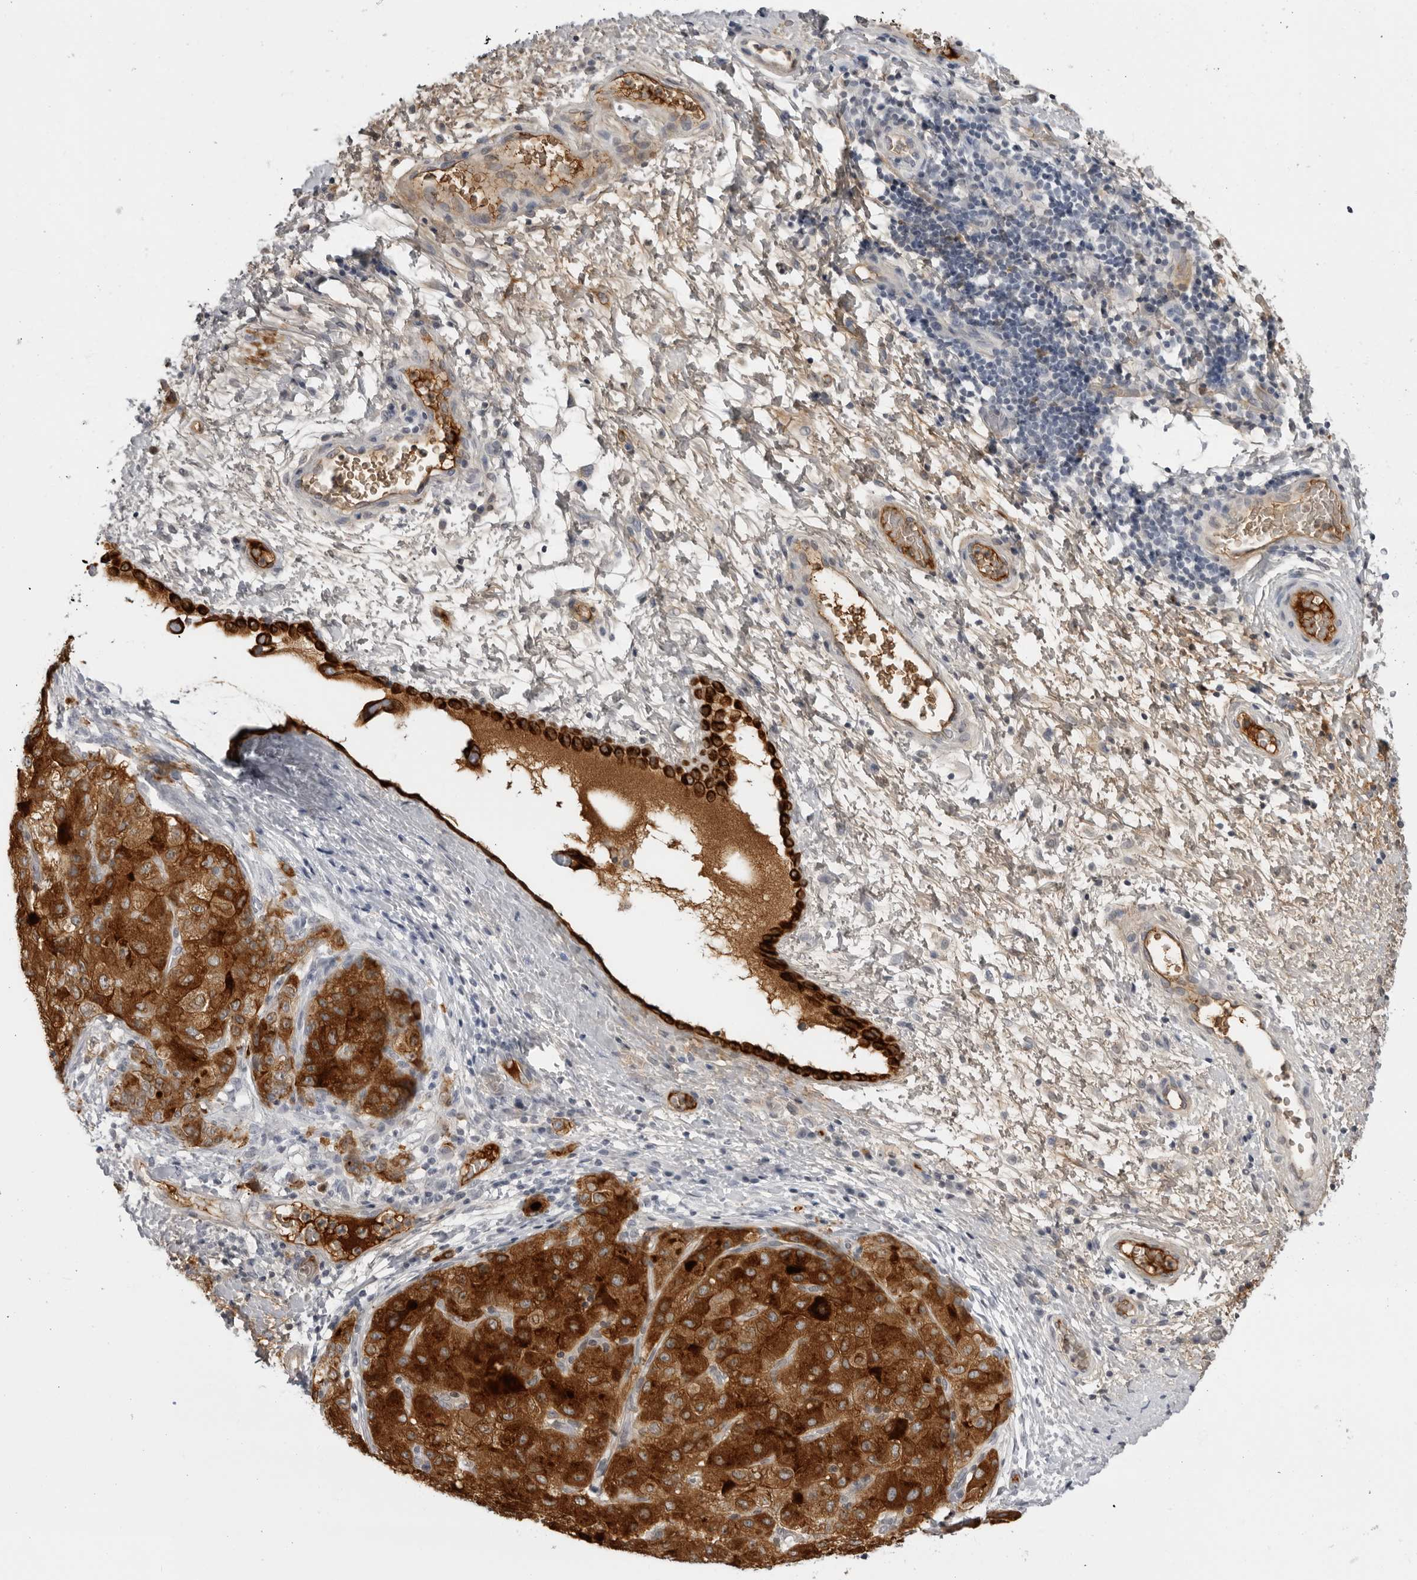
{"staining": {"intensity": "strong", "quantity": ">75%", "location": "cytoplasmic/membranous"}, "tissue": "liver cancer", "cell_type": "Tumor cells", "image_type": "cancer", "snomed": [{"axis": "morphology", "description": "Carcinoma, Hepatocellular, NOS"}, {"axis": "topography", "description": "Liver"}], "caption": "Immunohistochemical staining of human liver cancer shows high levels of strong cytoplasmic/membranous positivity in about >75% of tumor cells.", "gene": "SERPINF2", "patient": {"sex": "male", "age": 80}}